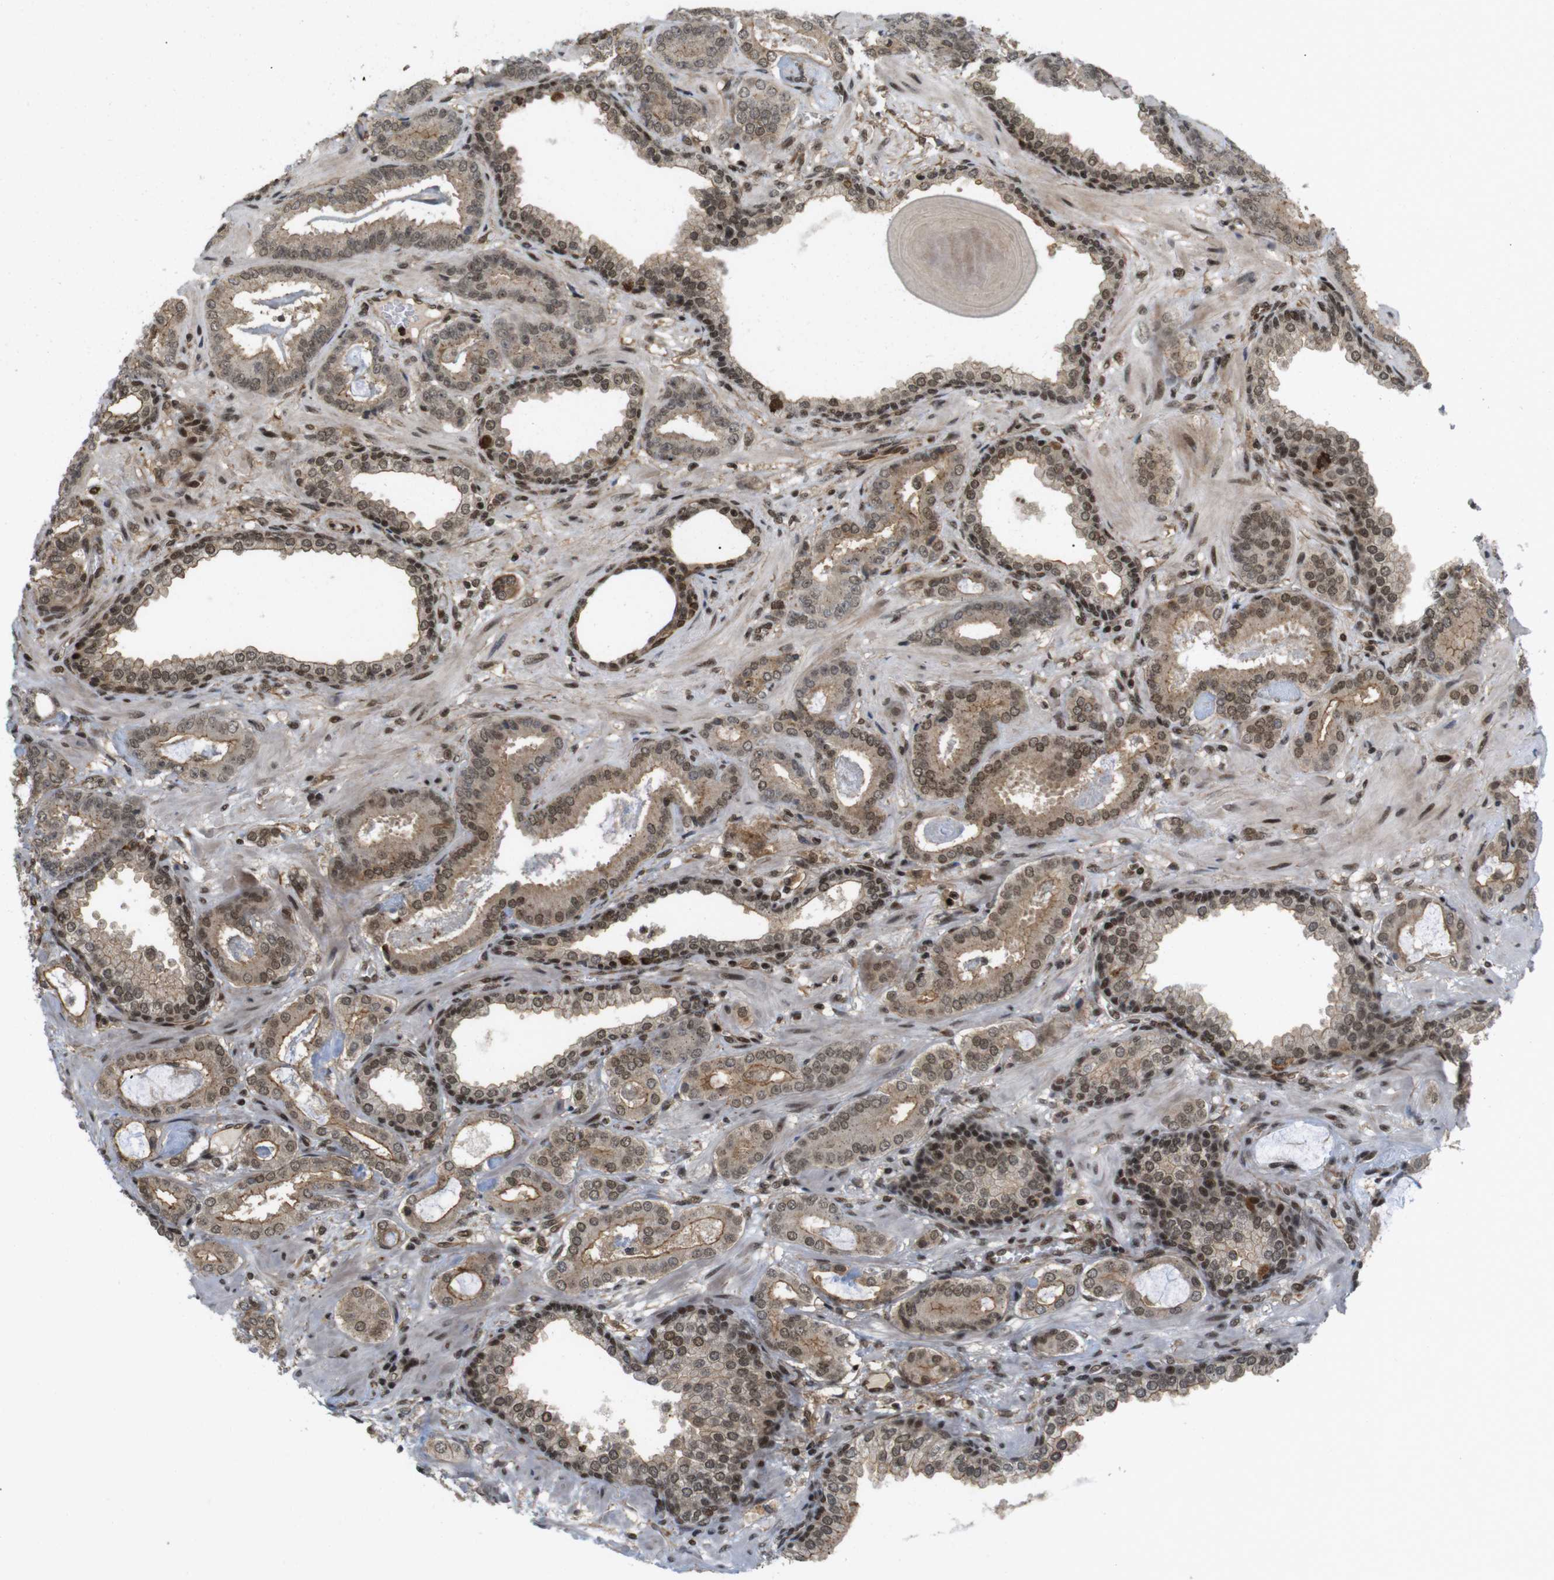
{"staining": {"intensity": "moderate", "quantity": ">75%", "location": "cytoplasmic/membranous,nuclear"}, "tissue": "prostate cancer", "cell_type": "Tumor cells", "image_type": "cancer", "snomed": [{"axis": "morphology", "description": "Adenocarcinoma, Low grade"}, {"axis": "topography", "description": "Prostate"}], "caption": "The immunohistochemical stain shows moderate cytoplasmic/membranous and nuclear positivity in tumor cells of prostate cancer (adenocarcinoma (low-grade)) tissue. The protein is stained brown, and the nuclei are stained in blue (DAB IHC with brightfield microscopy, high magnification).", "gene": "SP2", "patient": {"sex": "male", "age": 53}}